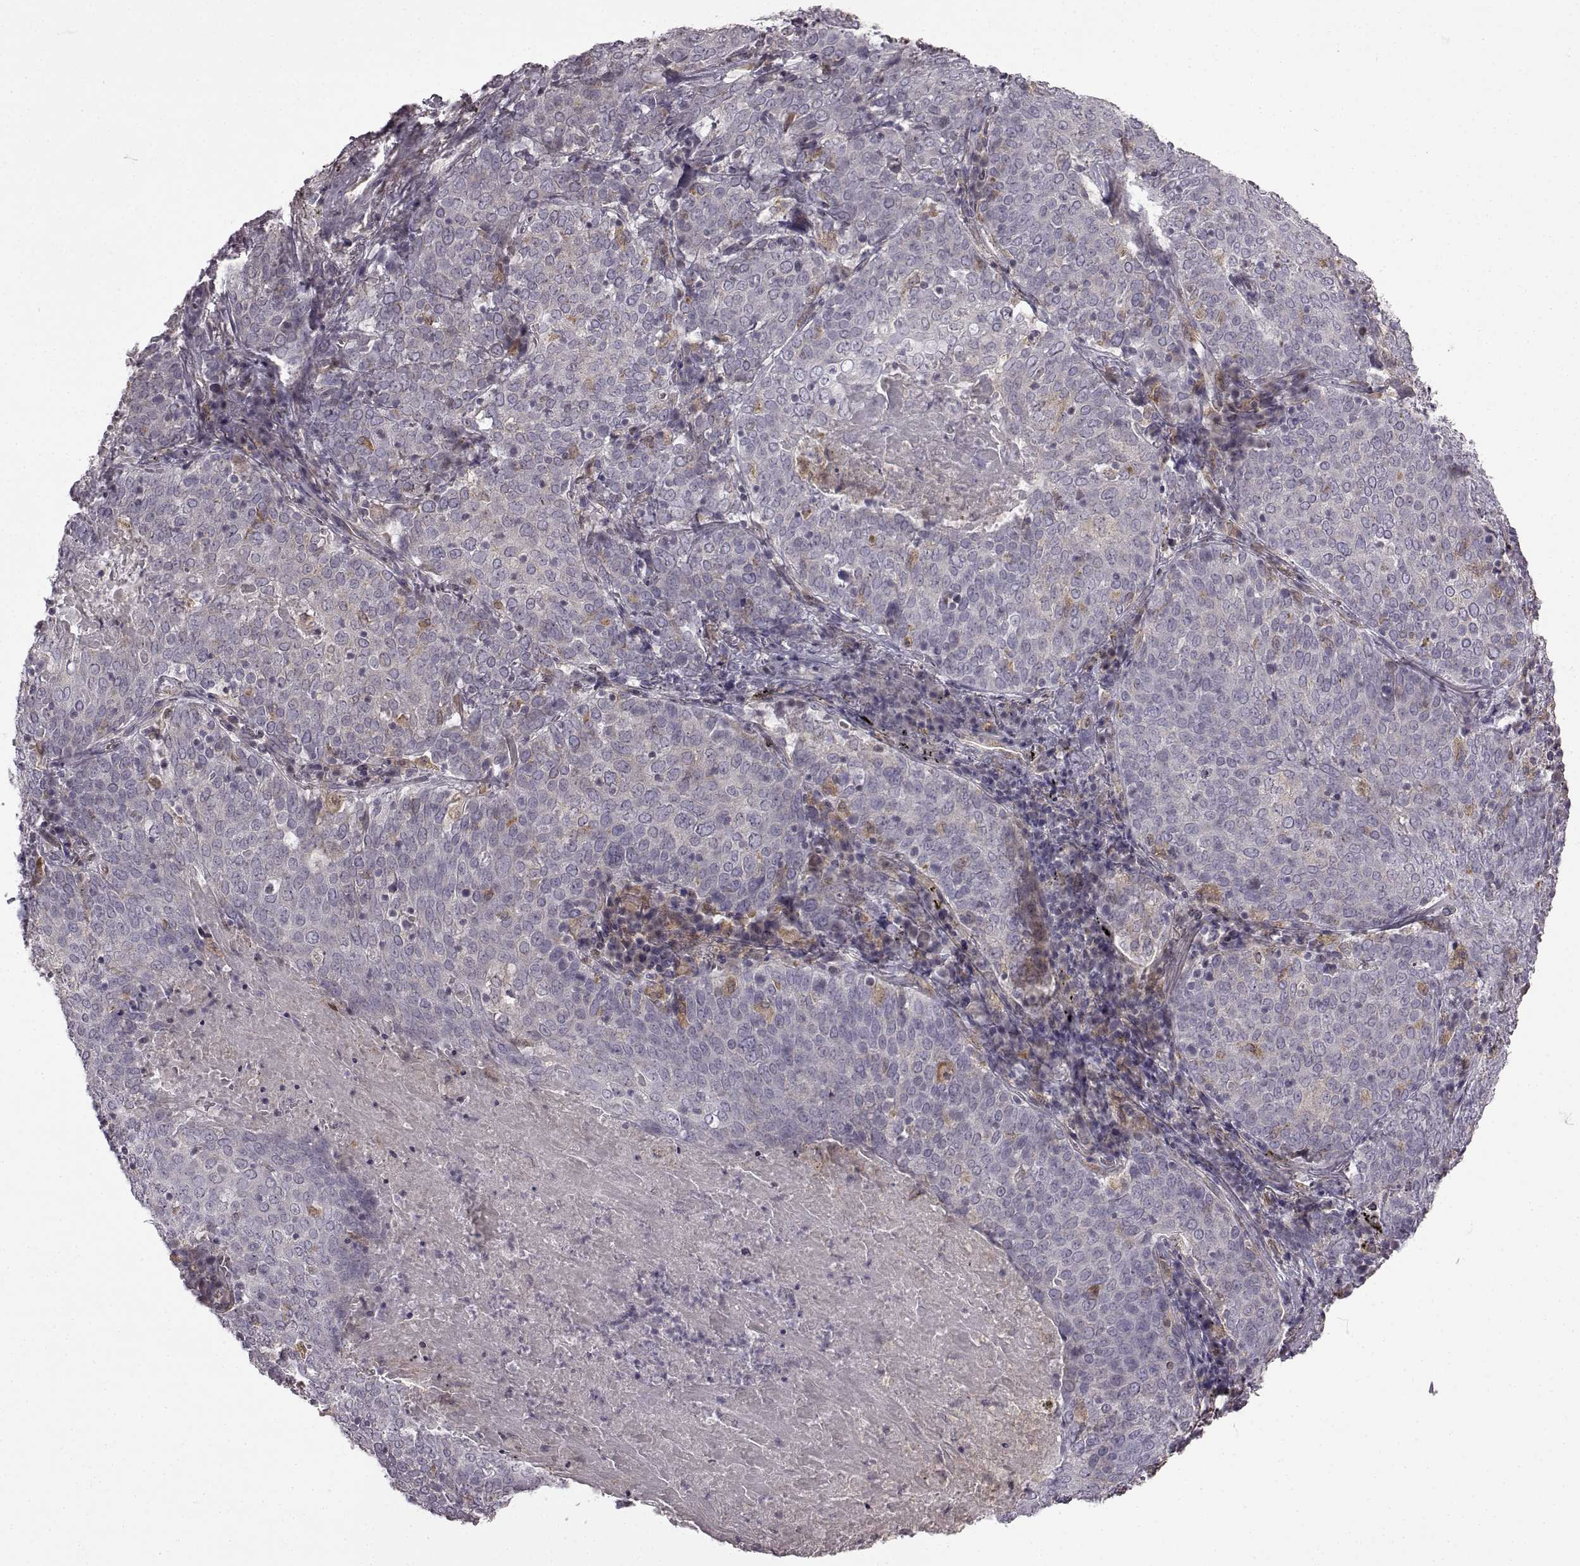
{"staining": {"intensity": "negative", "quantity": "none", "location": "none"}, "tissue": "lung cancer", "cell_type": "Tumor cells", "image_type": "cancer", "snomed": [{"axis": "morphology", "description": "Squamous cell carcinoma, NOS"}, {"axis": "topography", "description": "Lung"}], "caption": "DAB immunohistochemical staining of human lung cancer (squamous cell carcinoma) exhibits no significant staining in tumor cells. Brightfield microscopy of immunohistochemistry (IHC) stained with DAB (brown) and hematoxylin (blue), captured at high magnification.", "gene": "B3GNT6", "patient": {"sex": "male", "age": 82}}